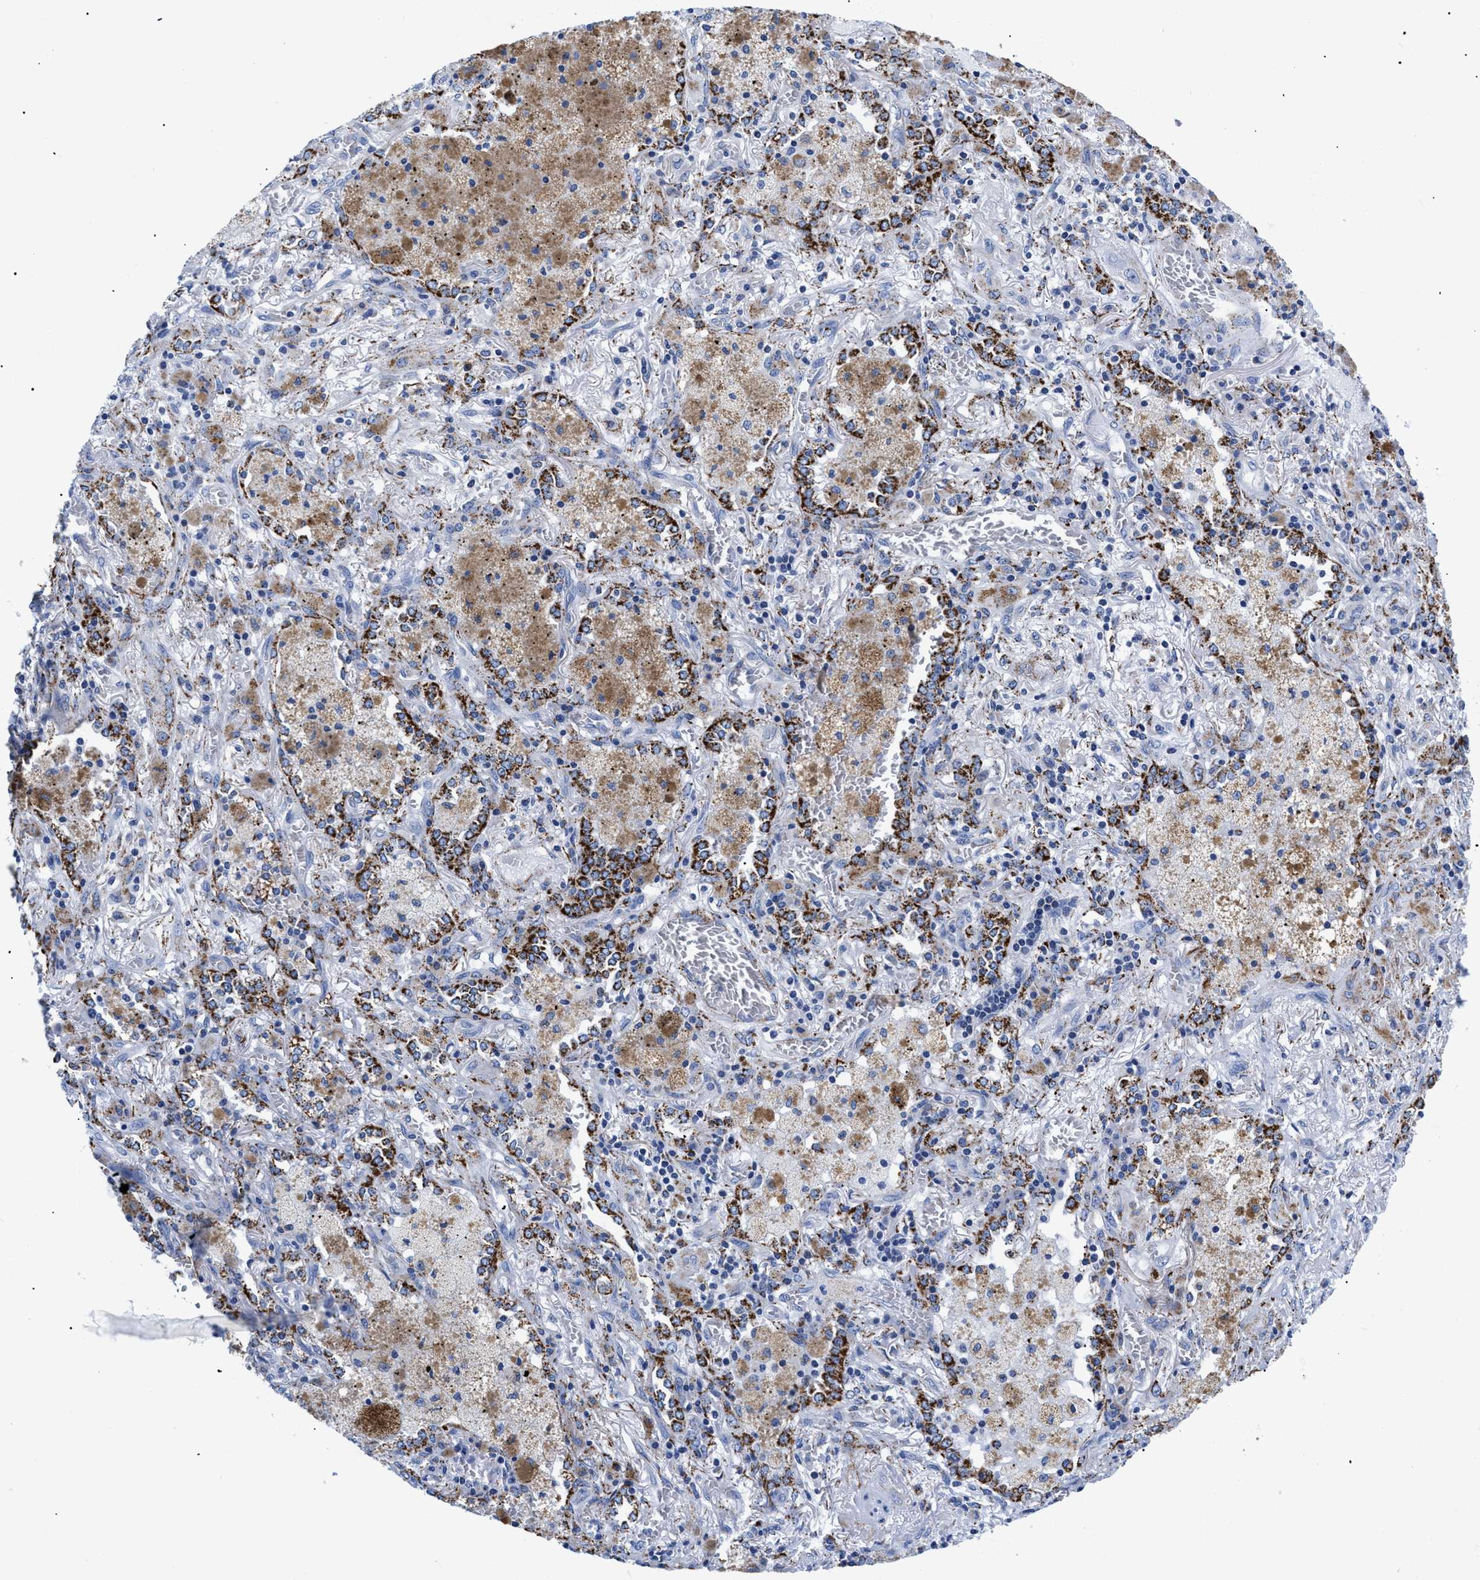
{"staining": {"intensity": "strong", "quantity": "25%-75%", "location": "cytoplasmic/membranous"}, "tissue": "lung cancer", "cell_type": "Tumor cells", "image_type": "cancer", "snomed": [{"axis": "morphology", "description": "Squamous cell carcinoma, NOS"}, {"axis": "topography", "description": "Lung"}], "caption": "Immunohistochemistry (IHC) of human lung cancer exhibits high levels of strong cytoplasmic/membranous expression in about 25%-75% of tumor cells.", "gene": "GPR149", "patient": {"sex": "female", "age": 47}}